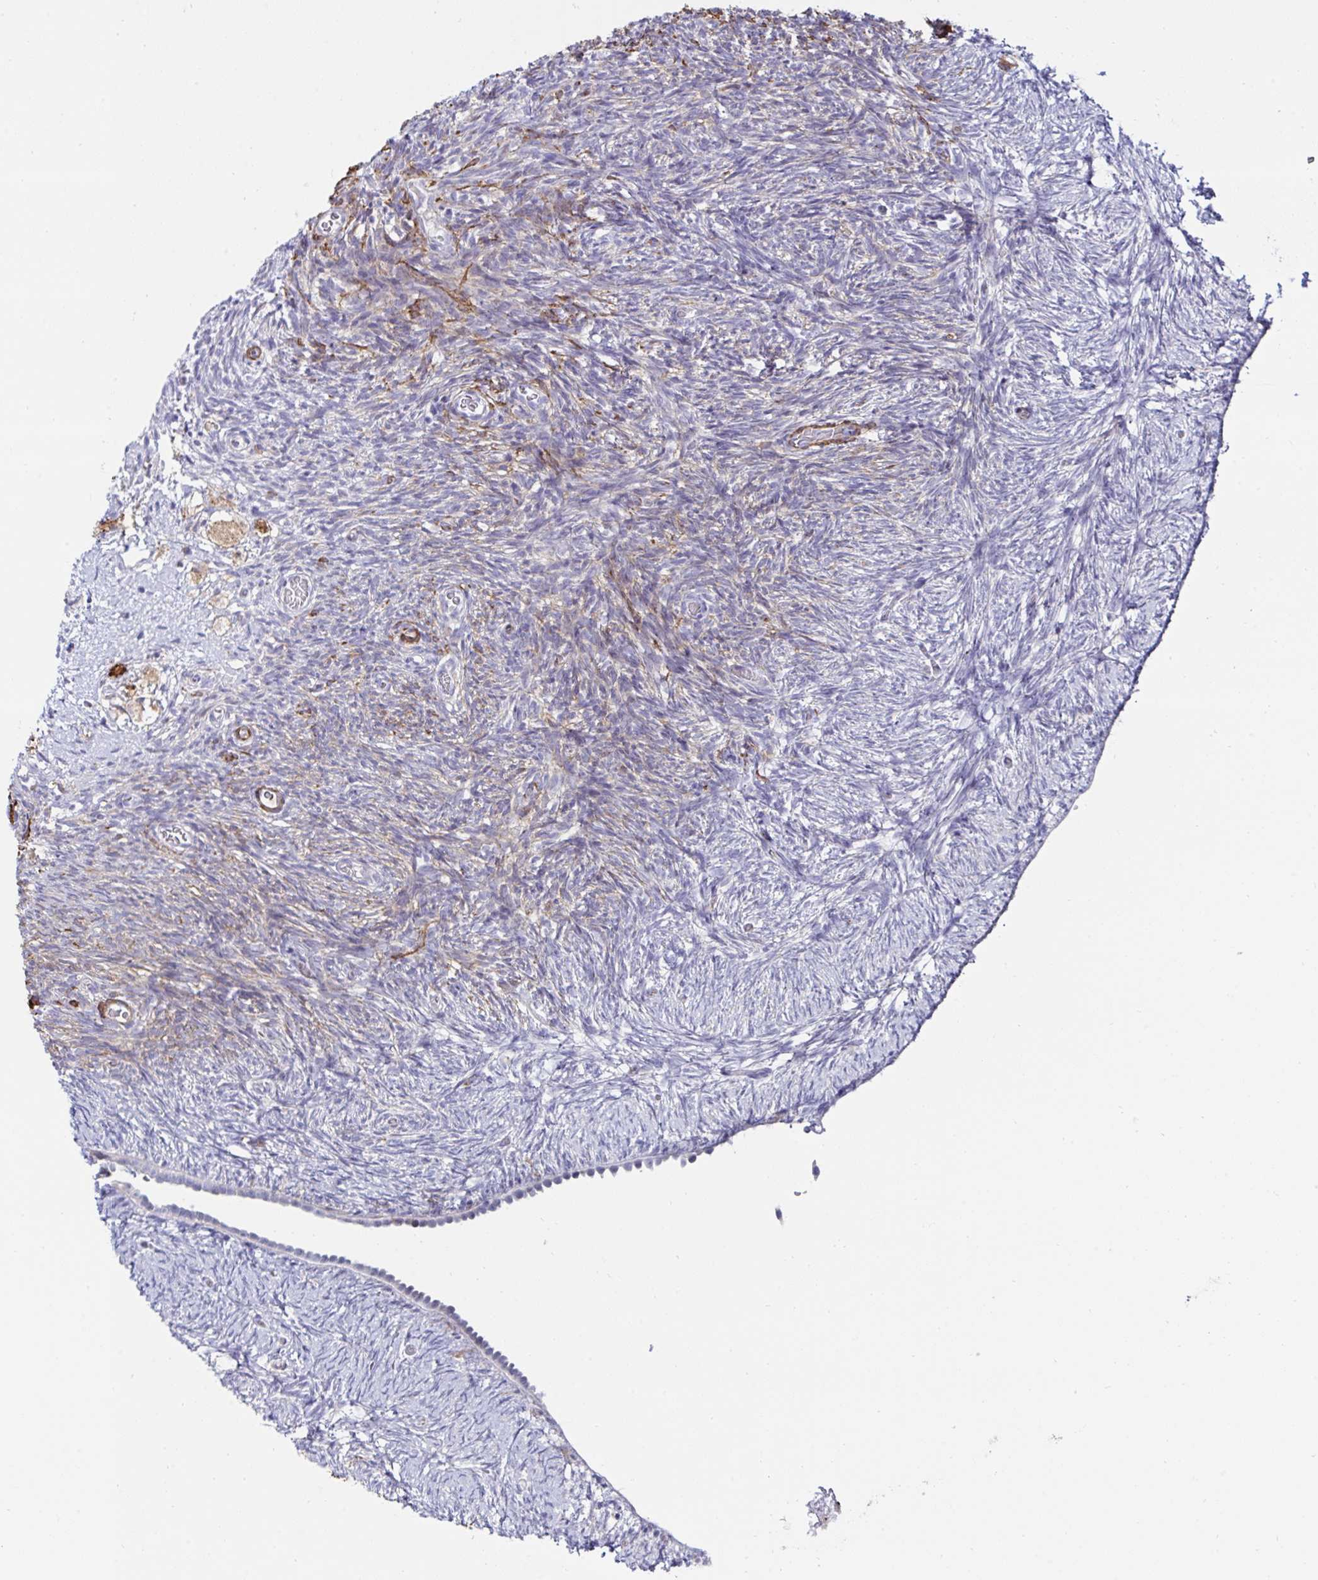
{"staining": {"intensity": "weak", "quantity": "<25%", "location": "cytoplasmic/membranous"}, "tissue": "ovary", "cell_type": "Ovarian stroma cells", "image_type": "normal", "snomed": [{"axis": "morphology", "description": "Normal tissue, NOS"}, {"axis": "topography", "description": "Ovary"}], "caption": "Ovarian stroma cells are negative for protein expression in benign human ovary. (Stains: DAB (3,3'-diaminobenzidine) IHC with hematoxylin counter stain, Microscopy: brightfield microscopy at high magnification).", "gene": "FBXL13", "patient": {"sex": "female", "age": 39}}